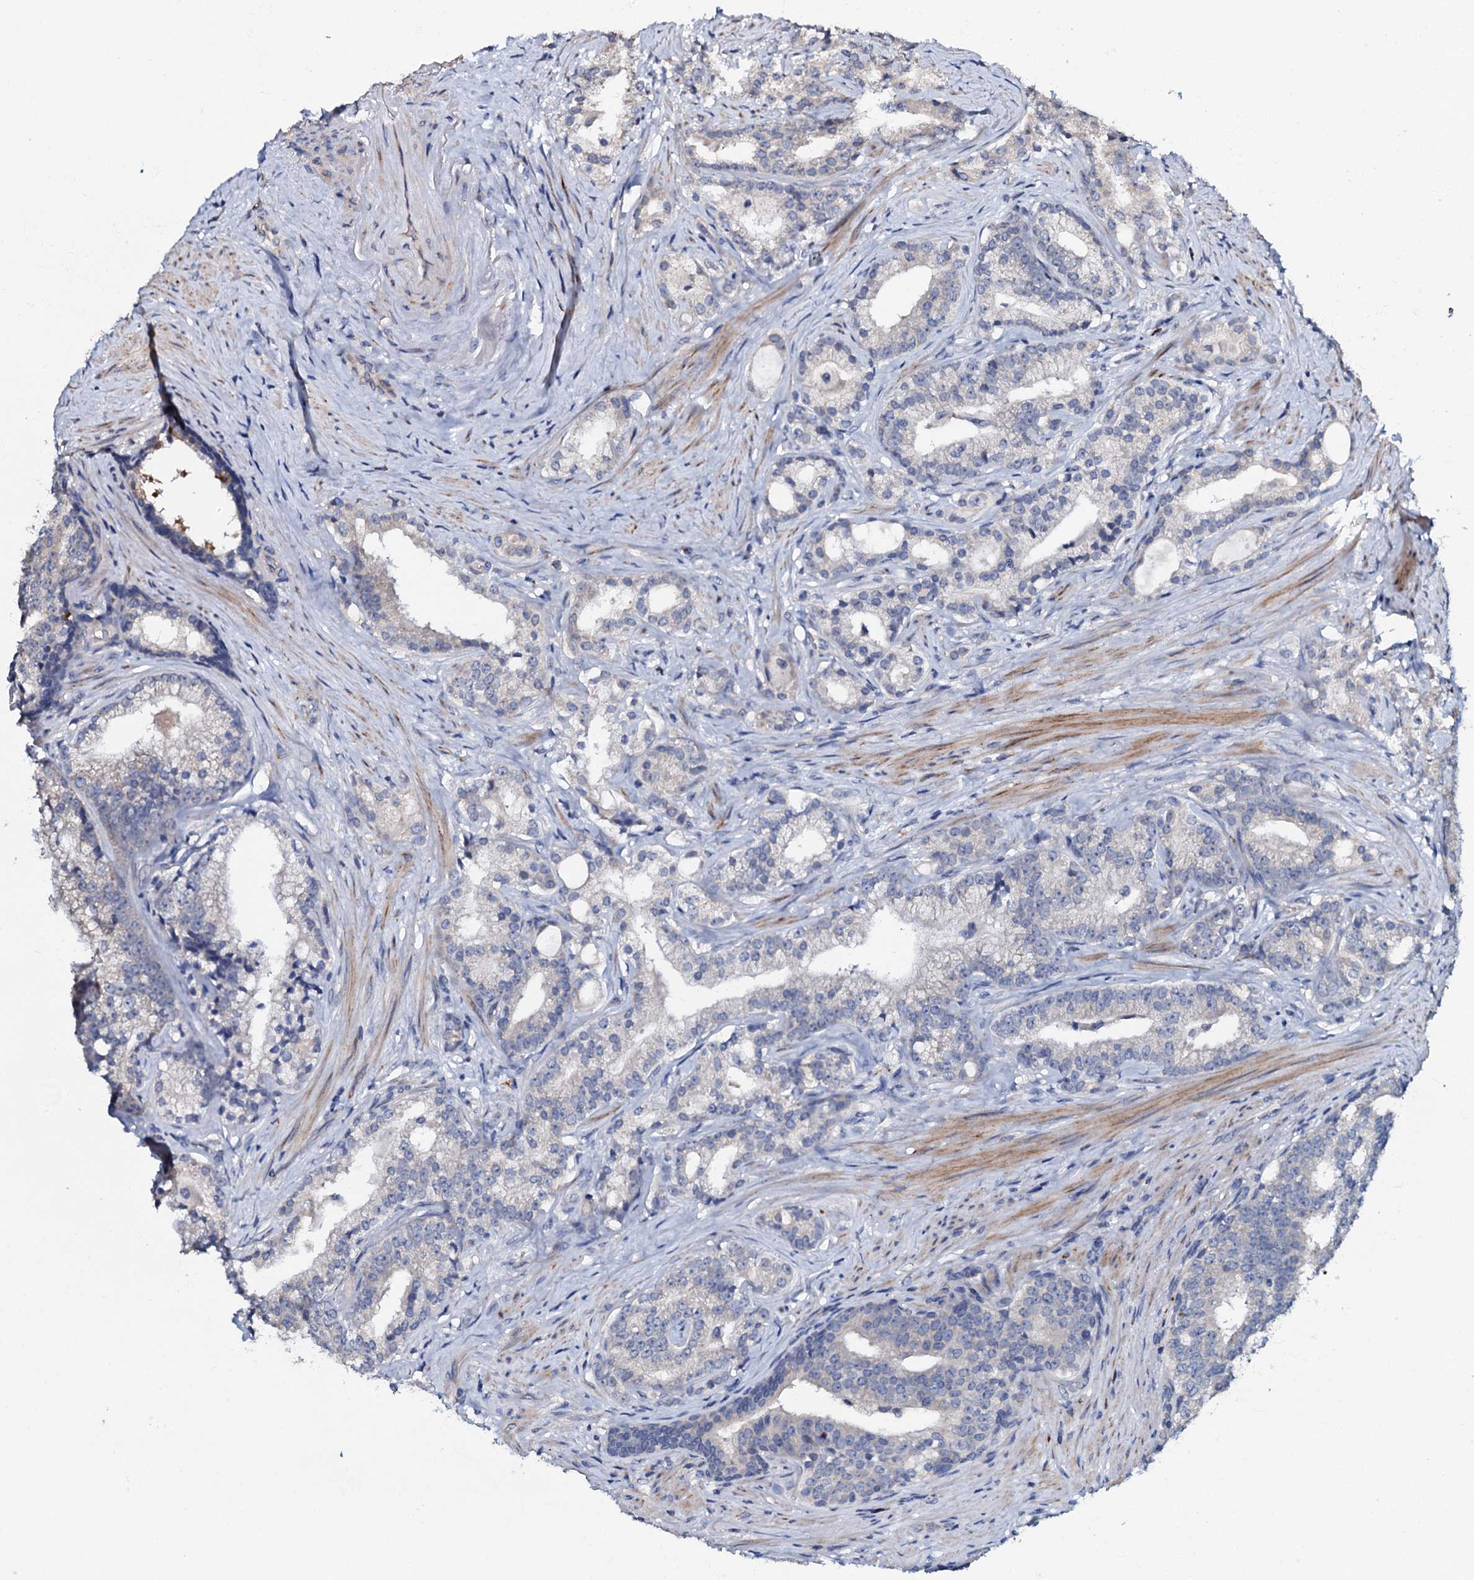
{"staining": {"intensity": "negative", "quantity": "none", "location": "none"}, "tissue": "prostate cancer", "cell_type": "Tumor cells", "image_type": "cancer", "snomed": [{"axis": "morphology", "description": "Adenocarcinoma, Low grade"}, {"axis": "topography", "description": "Prostate"}], "caption": "DAB immunohistochemical staining of low-grade adenocarcinoma (prostate) shows no significant expression in tumor cells. The staining was performed using DAB (3,3'-diaminobenzidine) to visualize the protein expression in brown, while the nuclei were stained in blue with hematoxylin (Magnification: 20x).", "gene": "CPNE2", "patient": {"sex": "male", "age": 71}}